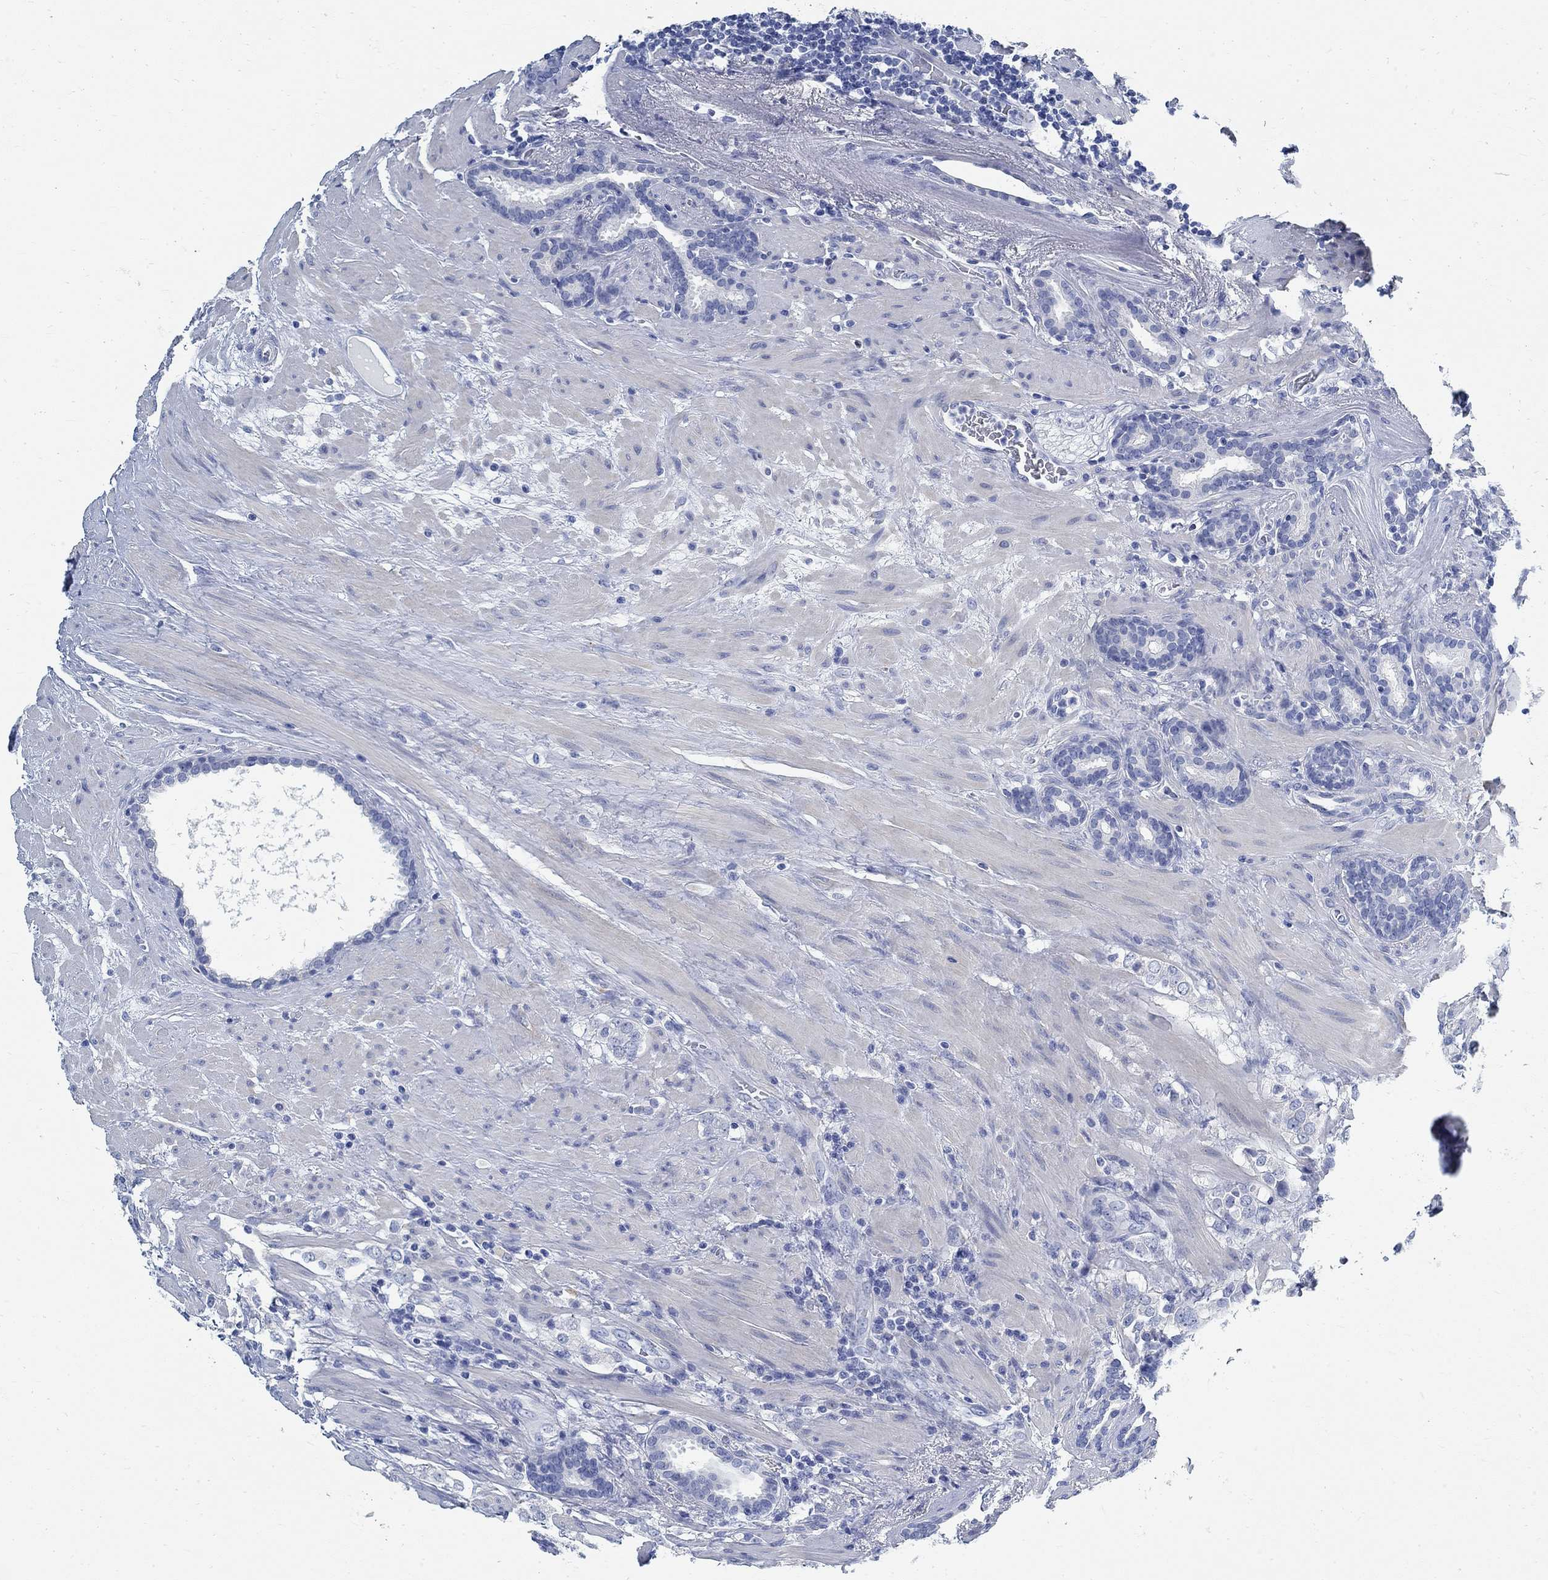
{"staining": {"intensity": "negative", "quantity": "none", "location": "none"}, "tissue": "prostate cancer", "cell_type": "Tumor cells", "image_type": "cancer", "snomed": [{"axis": "morphology", "description": "Adenocarcinoma, NOS"}, {"axis": "topography", "description": "Prostate"}], "caption": "IHC micrograph of prostate adenocarcinoma stained for a protein (brown), which exhibits no positivity in tumor cells.", "gene": "RBM20", "patient": {"sex": "male", "age": 66}}